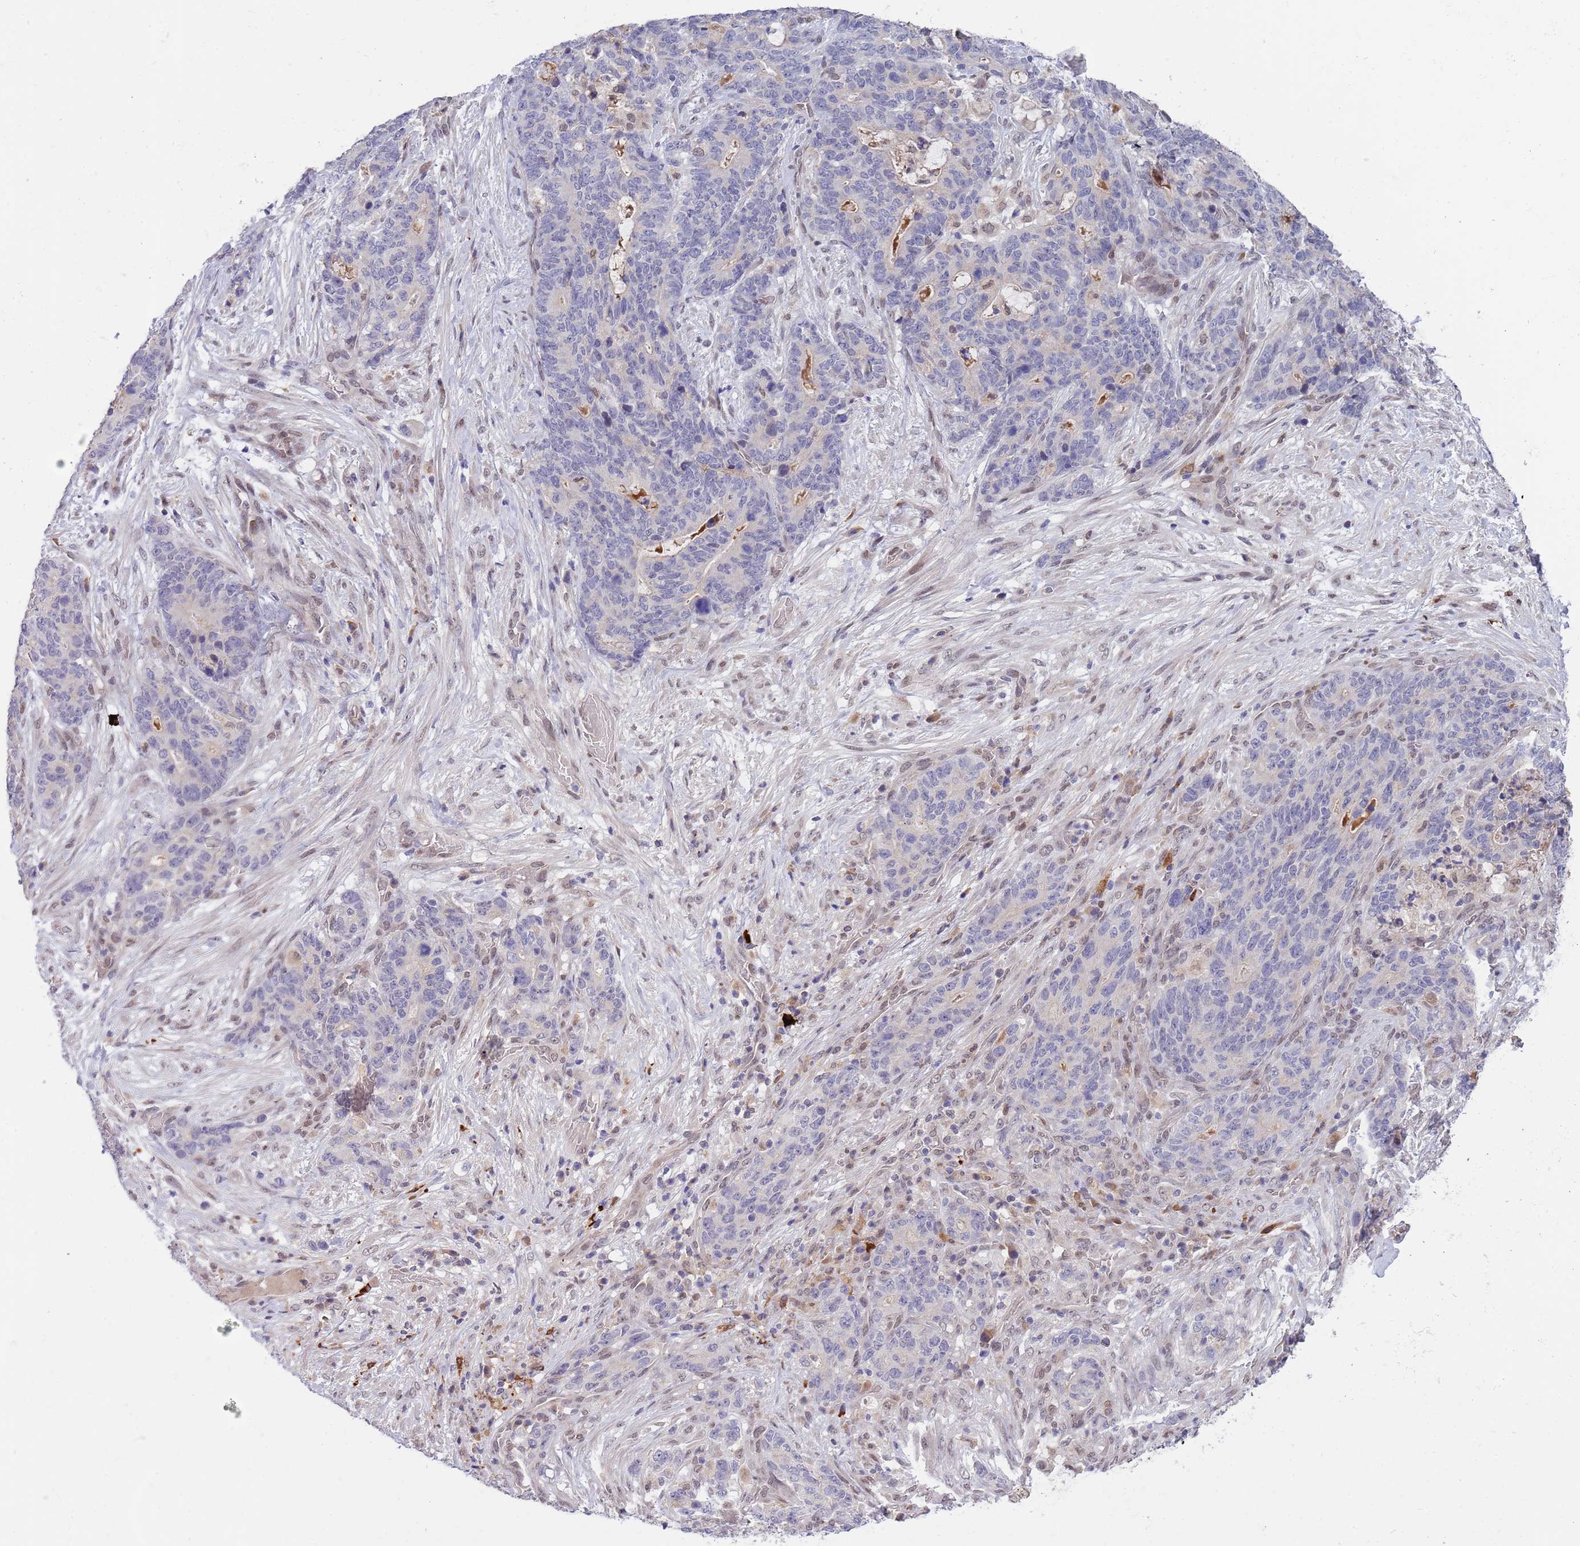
{"staining": {"intensity": "negative", "quantity": "none", "location": "none"}, "tissue": "stomach cancer", "cell_type": "Tumor cells", "image_type": "cancer", "snomed": [{"axis": "morphology", "description": "Normal tissue, NOS"}, {"axis": "morphology", "description": "Adenocarcinoma, NOS"}, {"axis": "topography", "description": "Stomach"}], "caption": "Tumor cells show no significant protein staining in adenocarcinoma (stomach).", "gene": "NLRP6", "patient": {"sex": "female", "age": 64}}